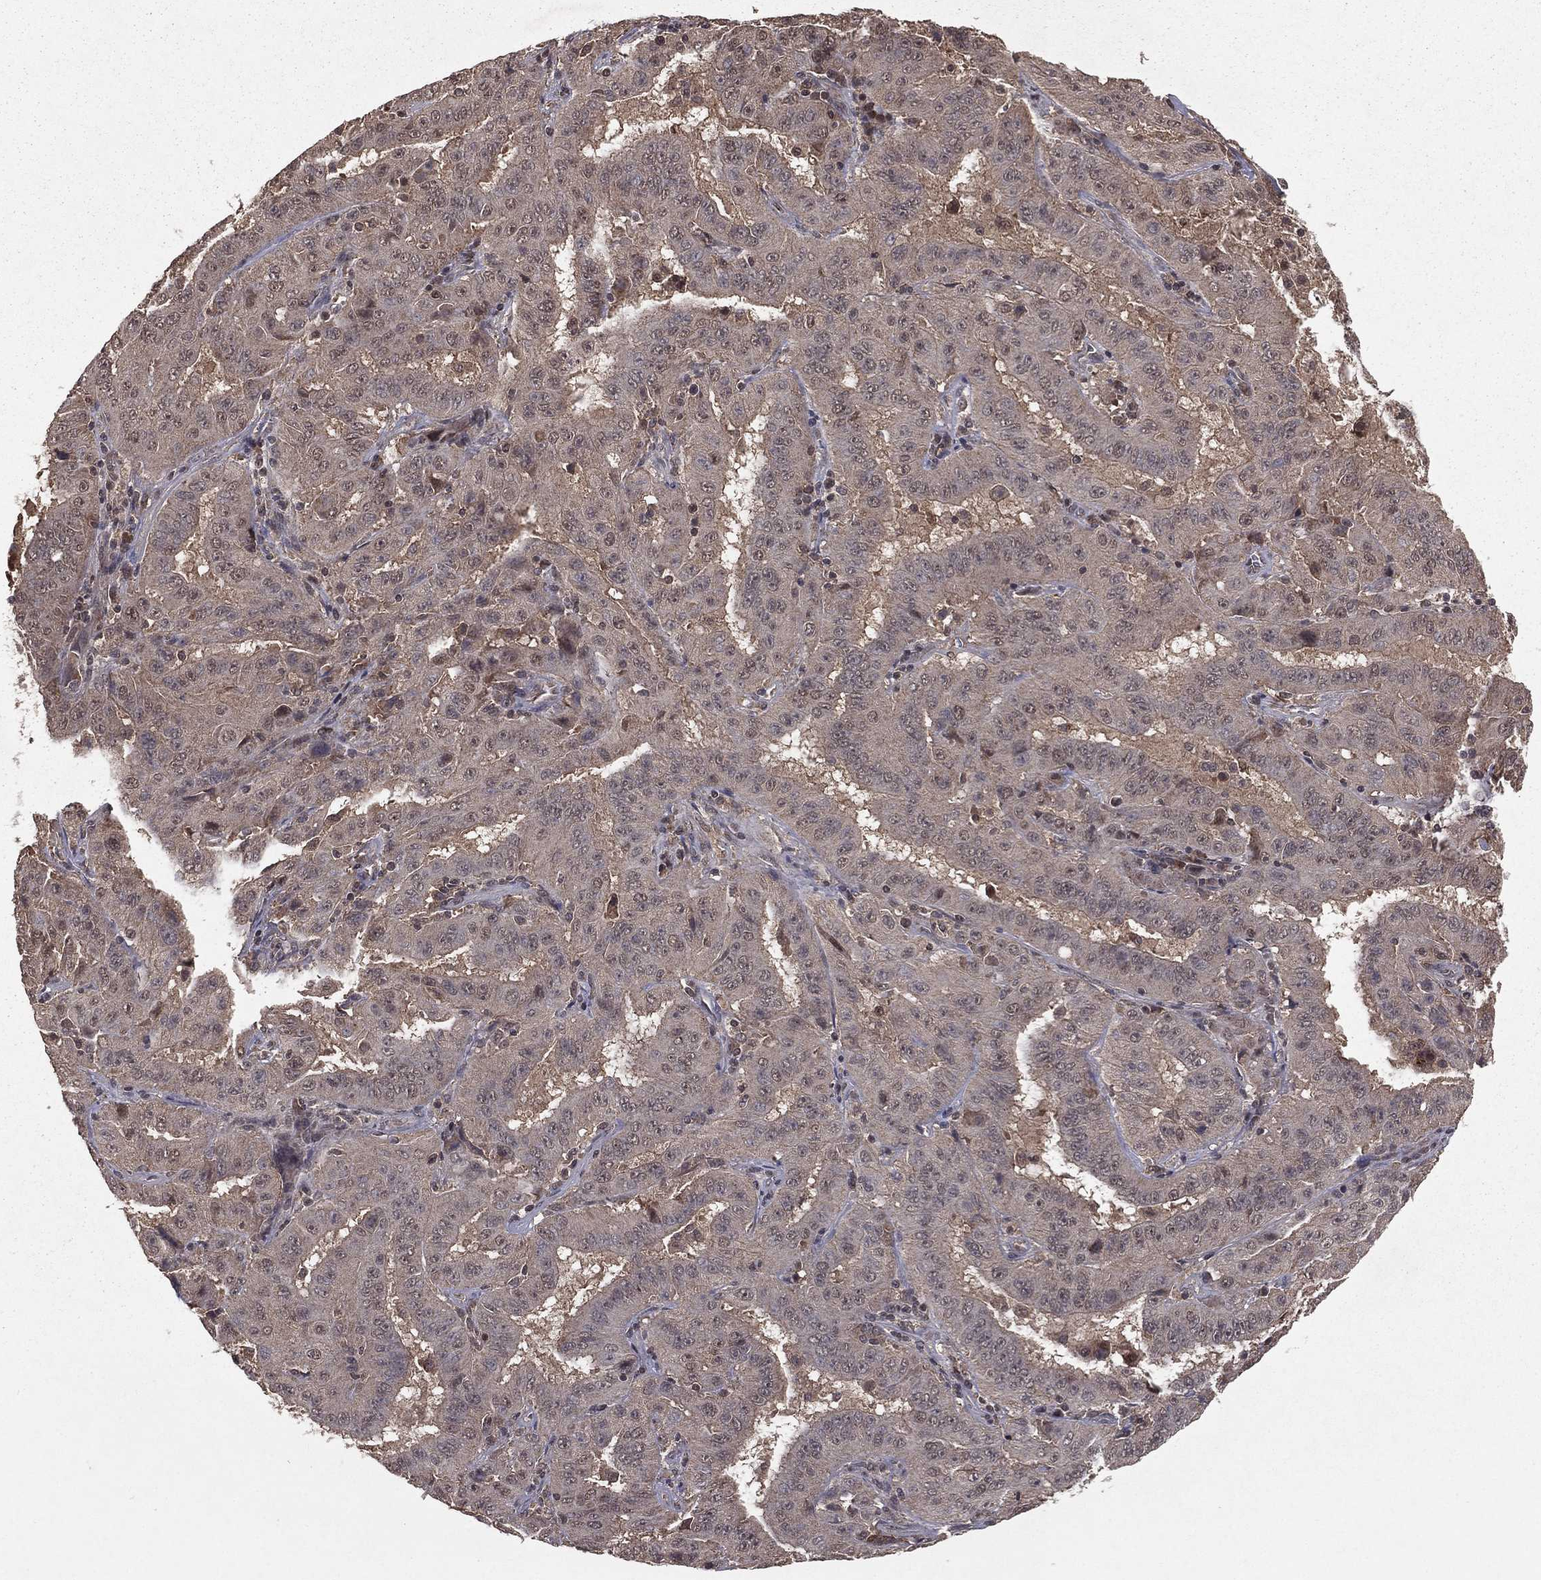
{"staining": {"intensity": "negative", "quantity": "none", "location": "none"}, "tissue": "pancreatic cancer", "cell_type": "Tumor cells", "image_type": "cancer", "snomed": [{"axis": "morphology", "description": "Adenocarcinoma, NOS"}, {"axis": "topography", "description": "Pancreas"}], "caption": "Immunohistochemistry (IHC) micrograph of neoplastic tissue: human pancreatic cancer stained with DAB (3,3'-diaminobenzidine) demonstrates no significant protein expression in tumor cells.", "gene": "ZDHHC15", "patient": {"sex": "male", "age": 63}}